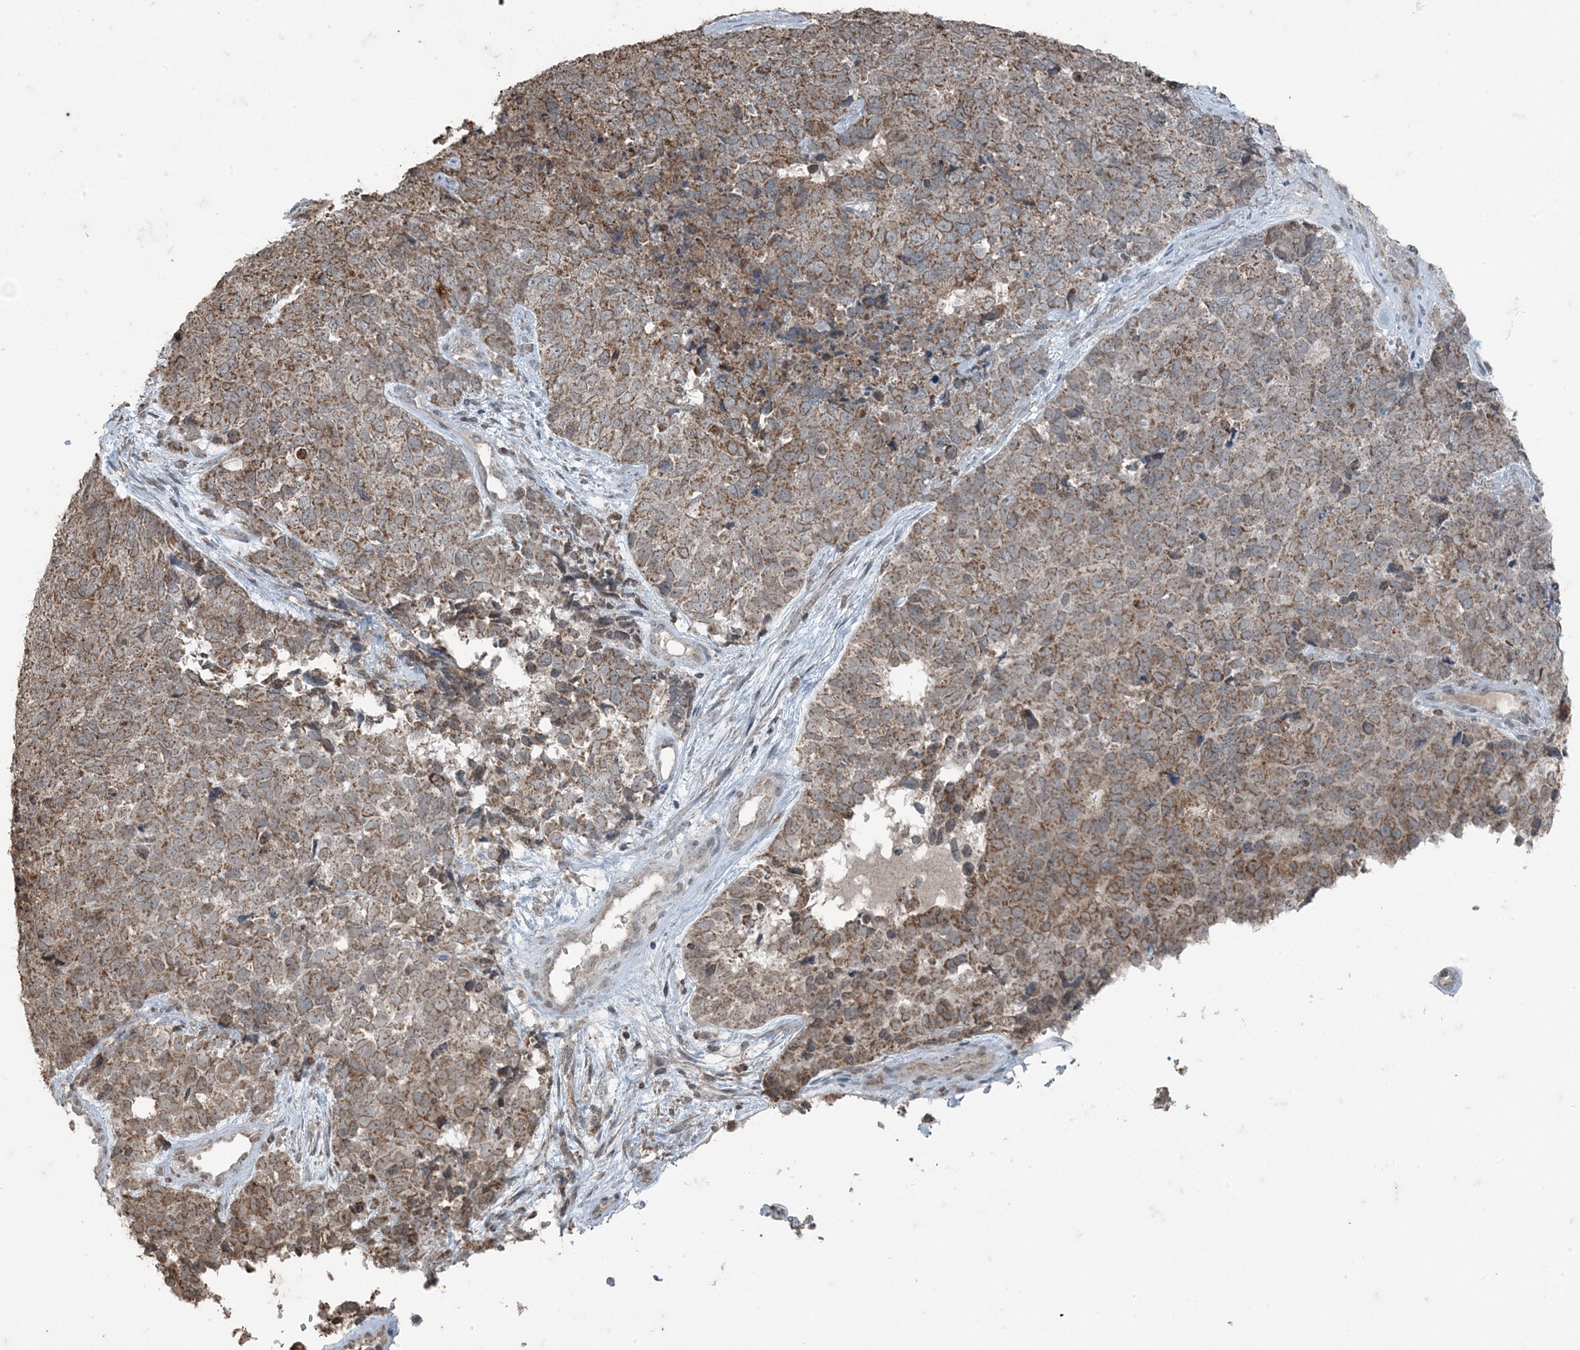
{"staining": {"intensity": "moderate", "quantity": ">75%", "location": "cytoplasmic/membranous"}, "tissue": "cervical cancer", "cell_type": "Tumor cells", "image_type": "cancer", "snomed": [{"axis": "morphology", "description": "Squamous cell carcinoma, NOS"}, {"axis": "topography", "description": "Cervix"}], "caption": "This is a photomicrograph of IHC staining of cervical squamous cell carcinoma, which shows moderate expression in the cytoplasmic/membranous of tumor cells.", "gene": "GNL1", "patient": {"sex": "female", "age": 63}}